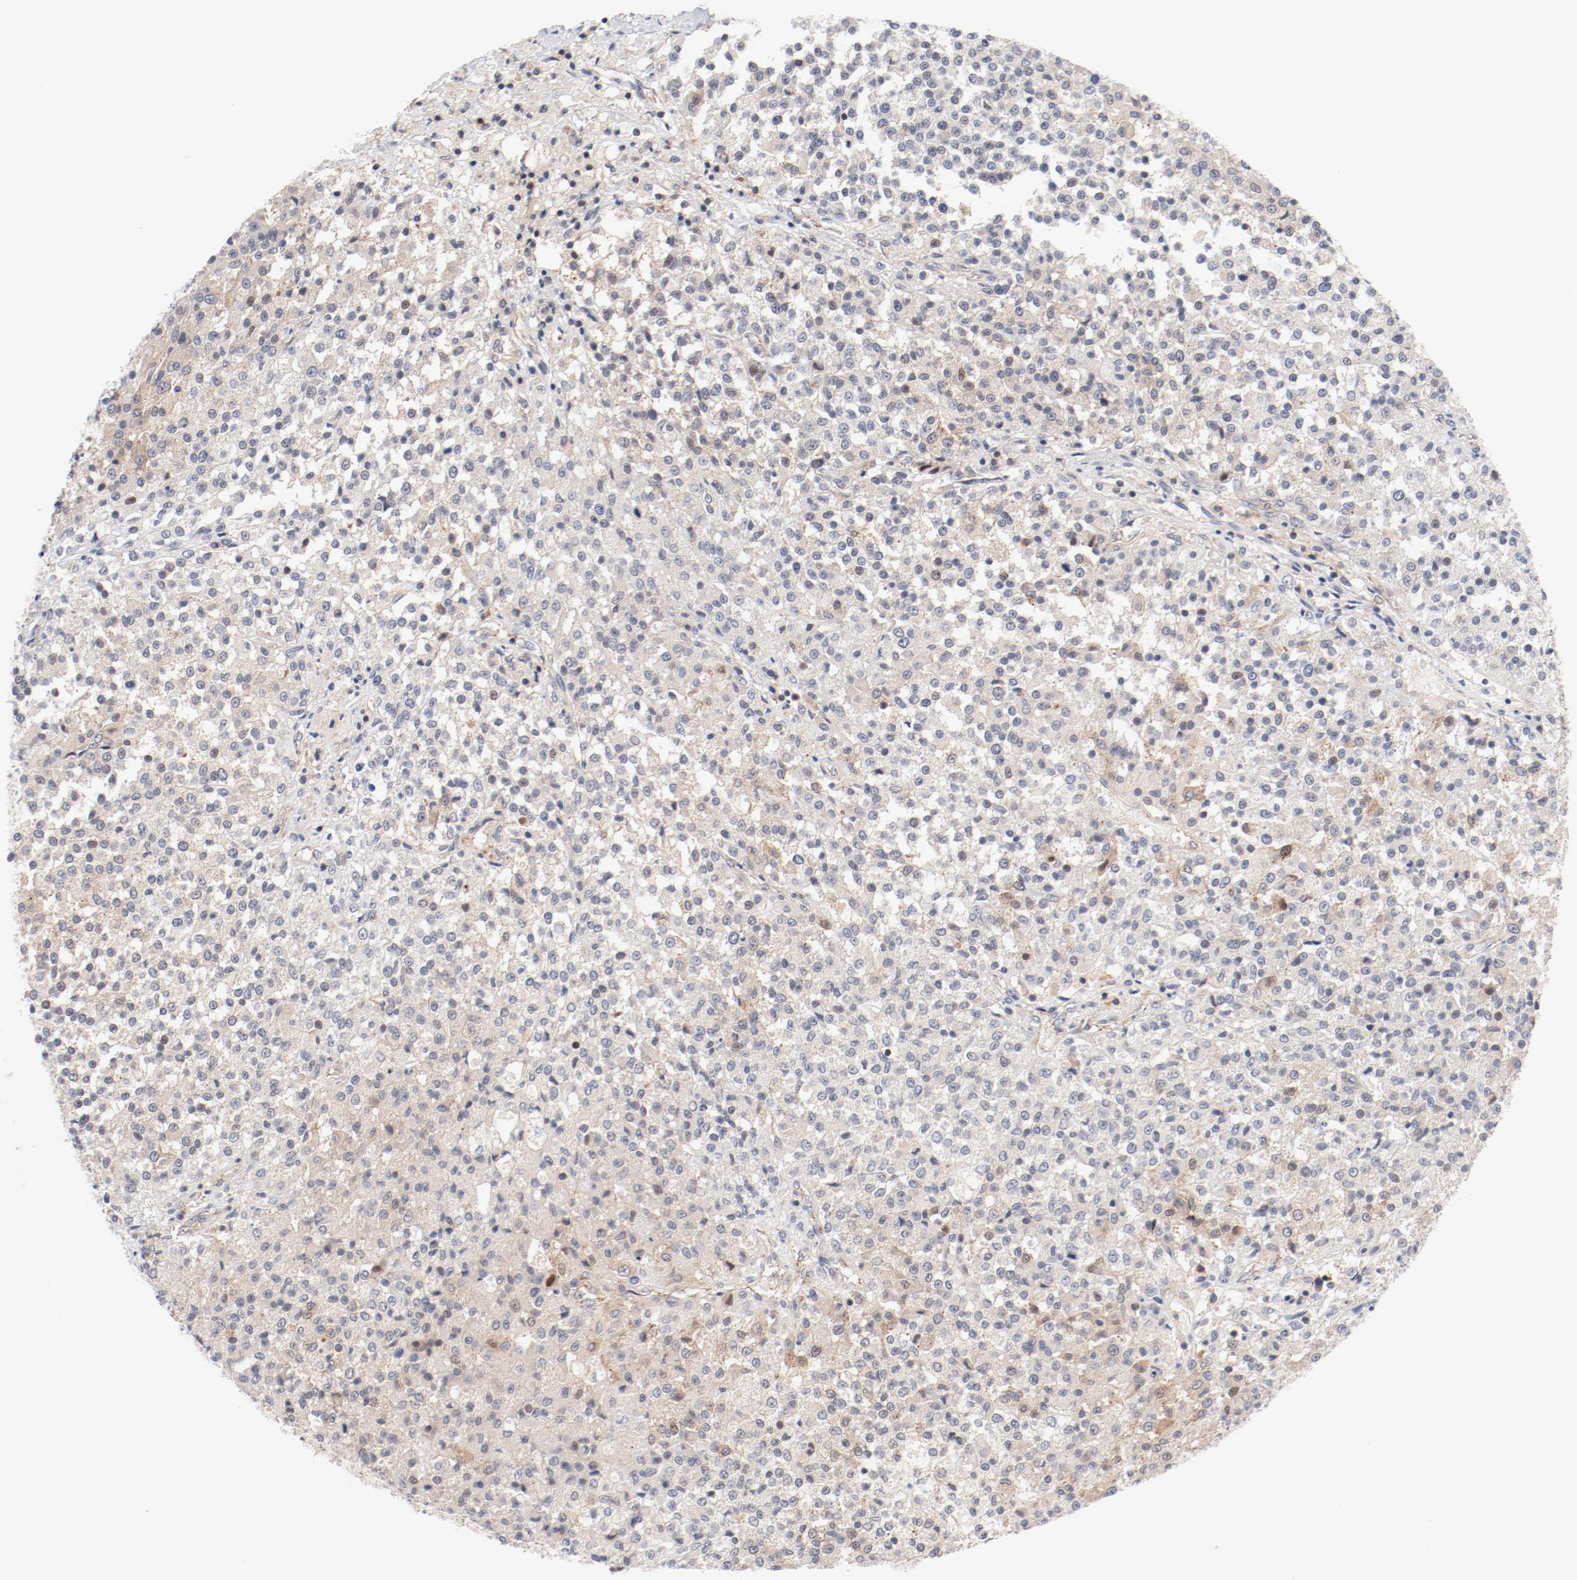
{"staining": {"intensity": "weak", "quantity": "<25%", "location": "cytoplasmic/membranous"}, "tissue": "testis cancer", "cell_type": "Tumor cells", "image_type": "cancer", "snomed": [{"axis": "morphology", "description": "Seminoma, NOS"}, {"axis": "topography", "description": "Testis"}], "caption": "This is an immunohistochemistry histopathology image of testis cancer (seminoma). There is no staining in tumor cells.", "gene": "ZNF267", "patient": {"sex": "male", "age": 59}}